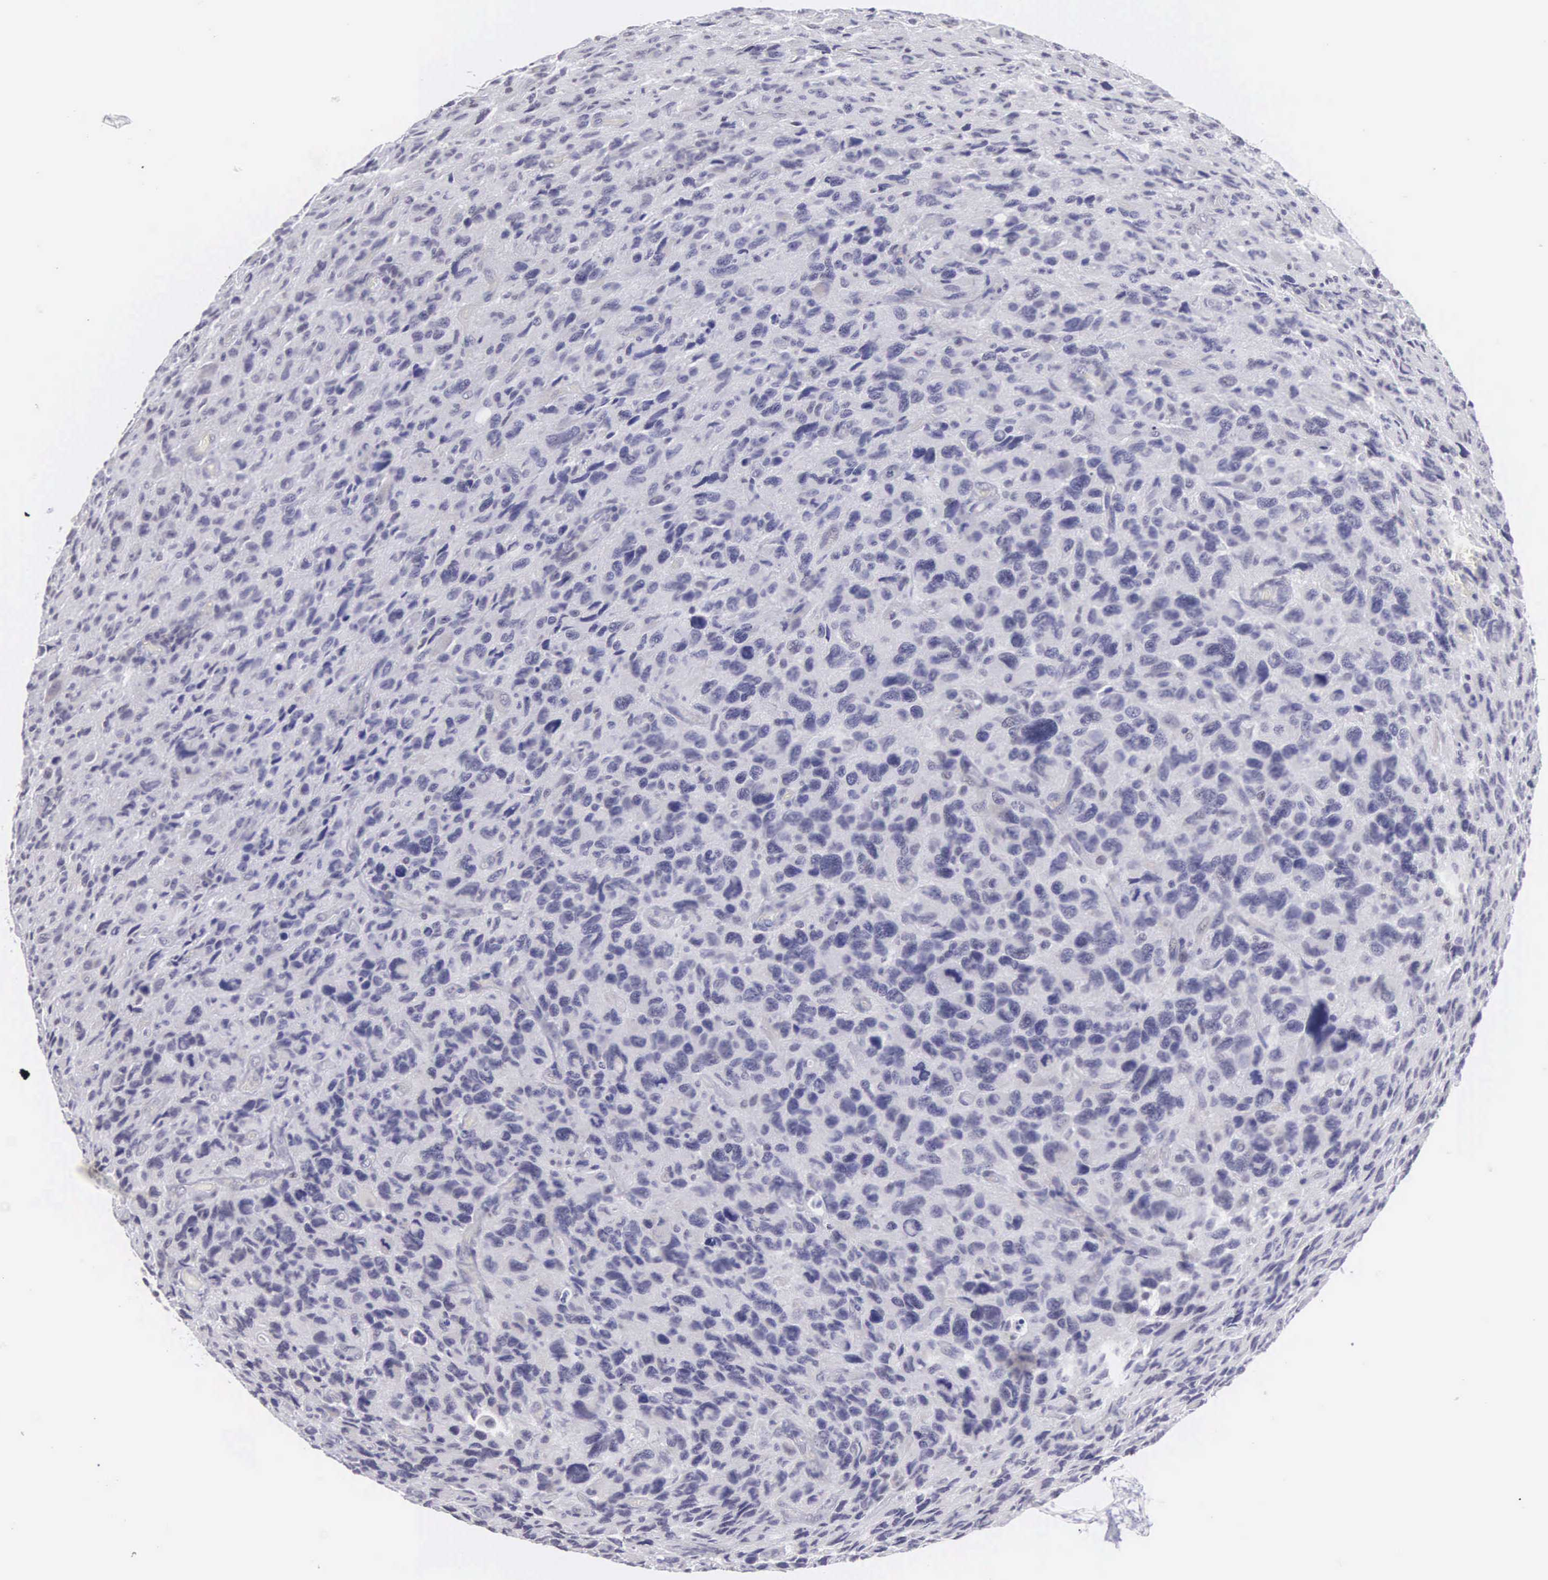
{"staining": {"intensity": "negative", "quantity": "none", "location": "none"}, "tissue": "glioma", "cell_type": "Tumor cells", "image_type": "cancer", "snomed": [{"axis": "morphology", "description": "Glioma, malignant, High grade"}, {"axis": "topography", "description": "Brain"}], "caption": "Immunohistochemistry (IHC) image of neoplastic tissue: human glioma stained with DAB (3,3'-diaminobenzidine) reveals no significant protein staining in tumor cells. (Brightfield microscopy of DAB immunohistochemistry at high magnification).", "gene": "ETV6", "patient": {"sex": "female", "age": 60}}